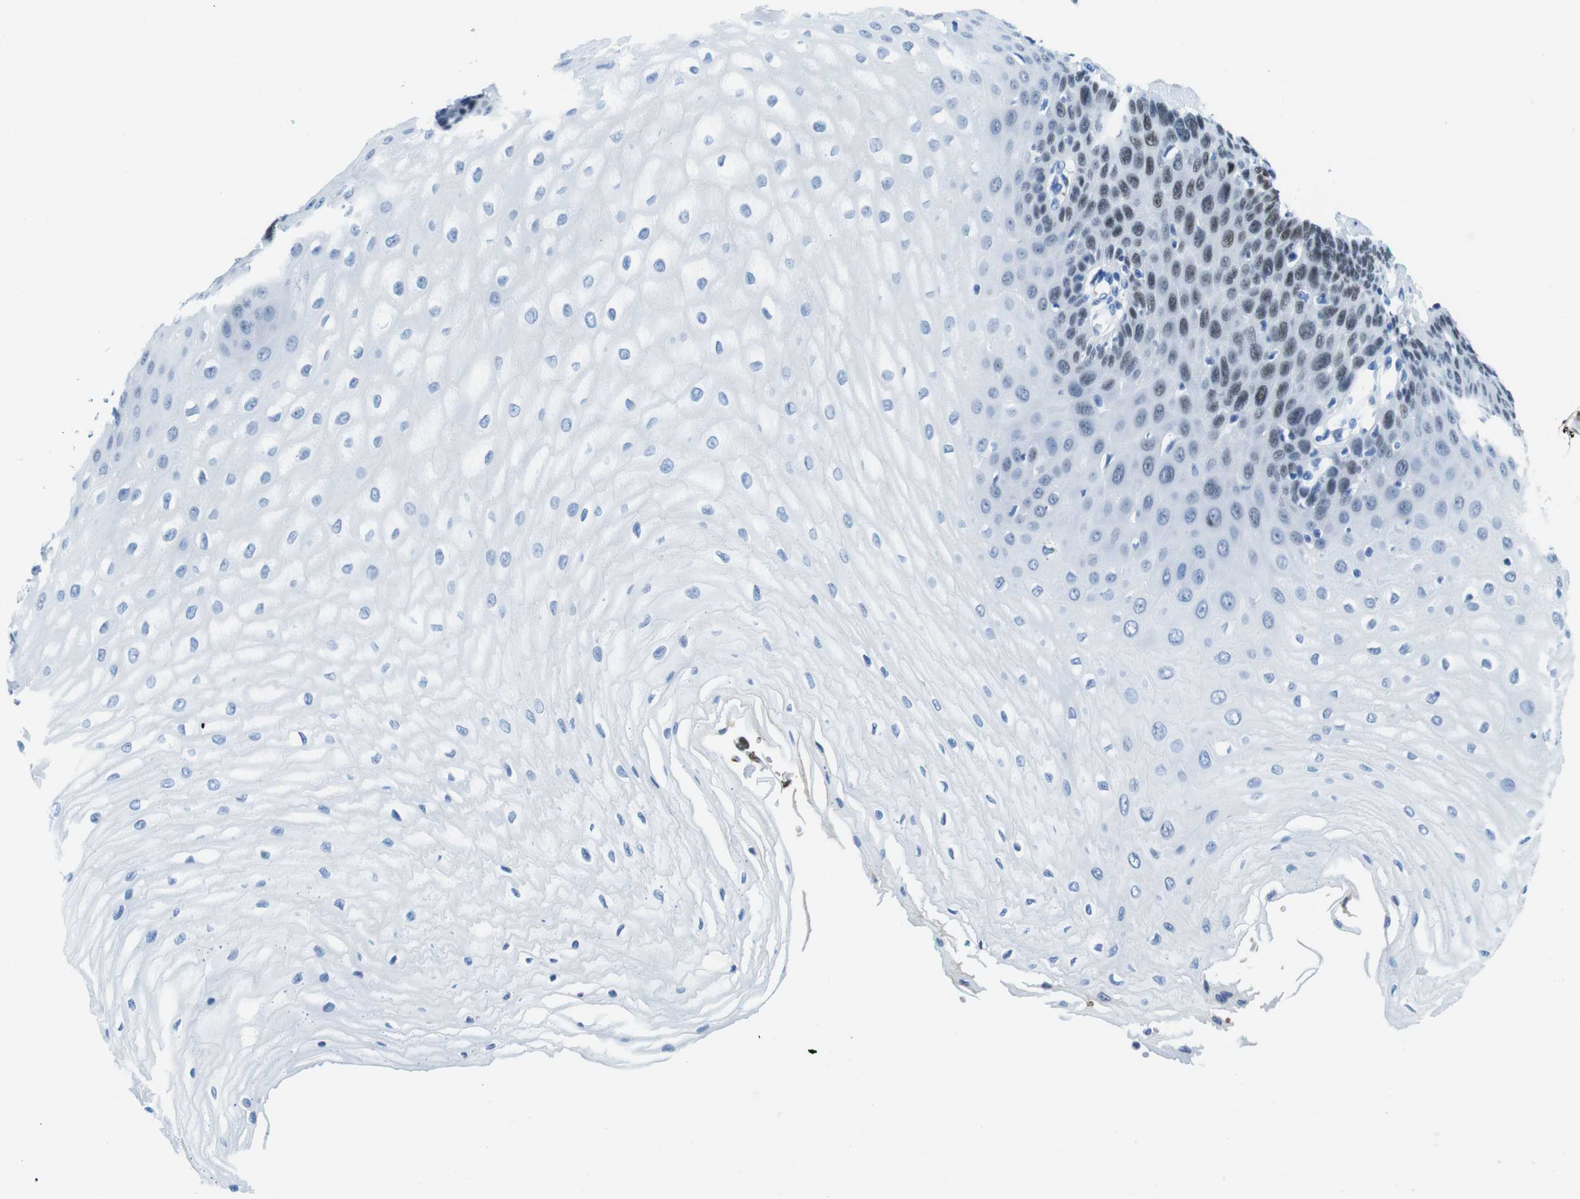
{"staining": {"intensity": "weak", "quantity": "25%-75%", "location": "nuclear"}, "tissue": "esophagus", "cell_type": "Squamous epithelial cells", "image_type": "normal", "snomed": [{"axis": "morphology", "description": "Normal tissue, NOS"}, {"axis": "morphology", "description": "Squamous cell carcinoma, NOS"}, {"axis": "topography", "description": "Esophagus"}], "caption": "Human esophagus stained with a brown dye displays weak nuclear positive expression in approximately 25%-75% of squamous epithelial cells.", "gene": "TFAP2C", "patient": {"sex": "male", "age": 65}}